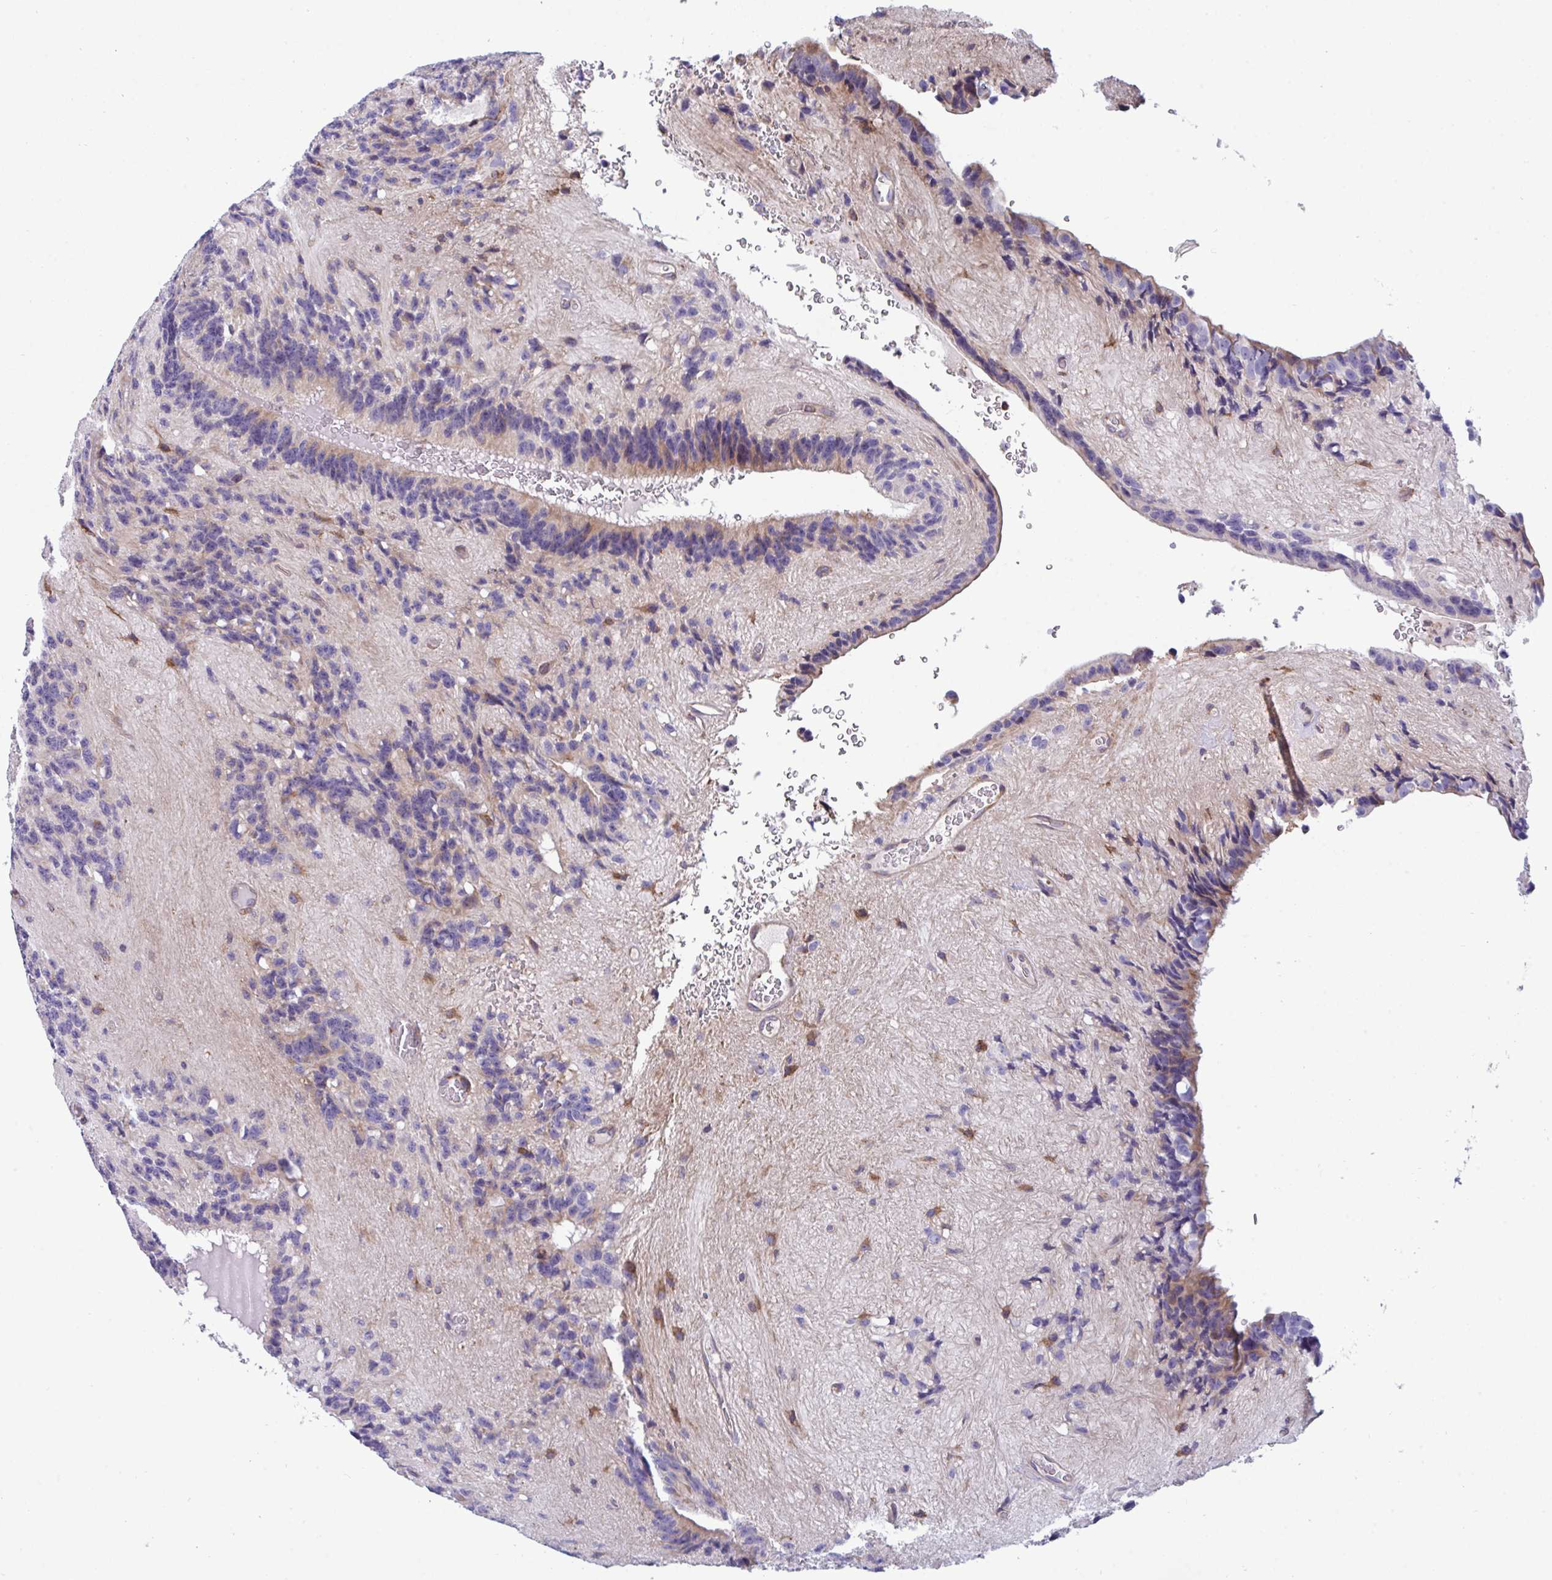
{"staining": {"intensity": "weak", "quantity": "<25%", "location": "cytoplasmic/membranous"}, "tissue": "glioma", "cell_type": "Tumor cells", "image_type": "cancer", "snomed": [{"axis": "morphology", "description": "Glioma, malignant, Low grade"}, {"axis": "topography", "description": "Brain"}], "caption": "Glioma was stained to show a protein in brown. There is no significant staining in tumor cells.", "gene": "MYMK", "patient": {"sex": "male", "age": 31}}